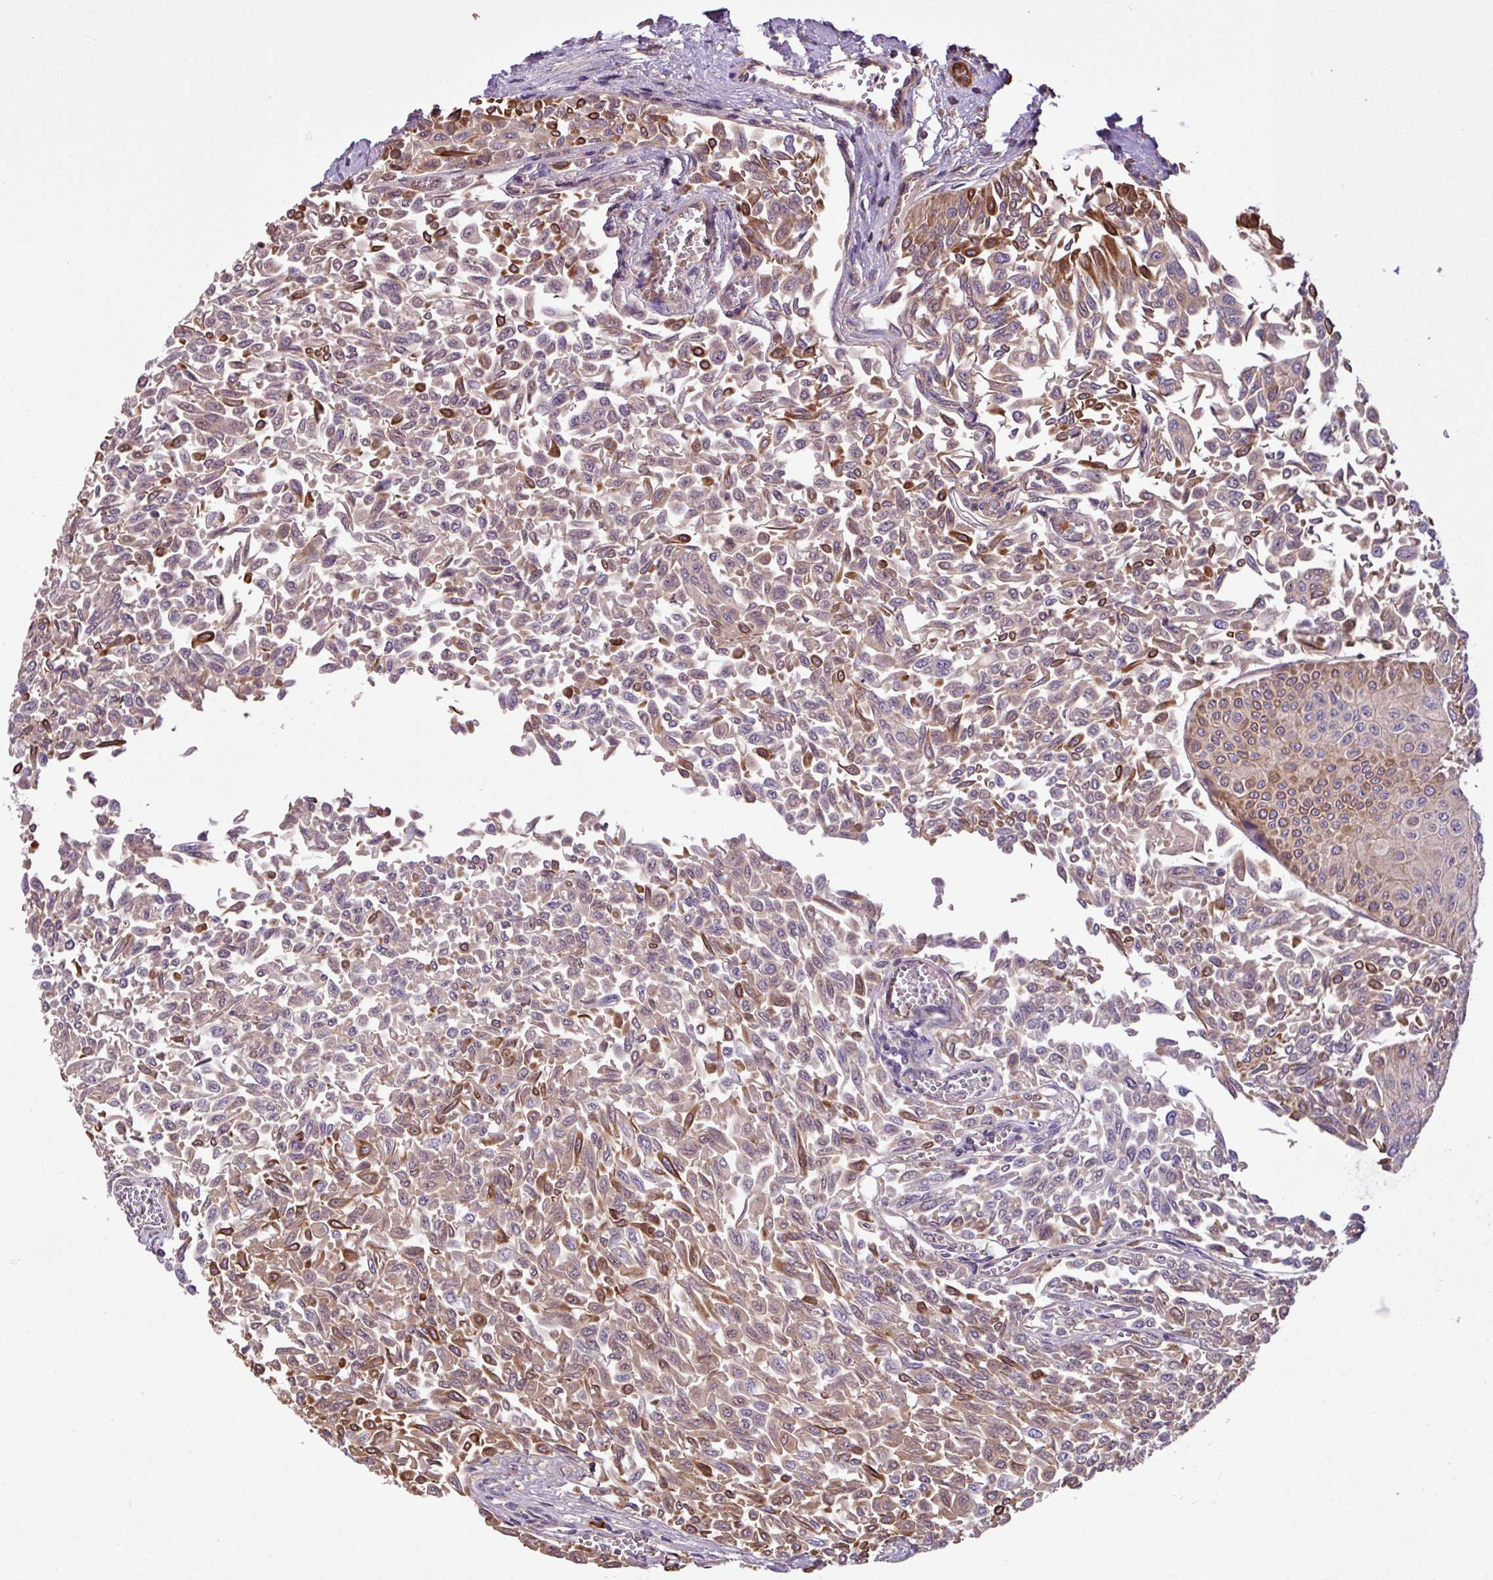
{"staining": {"intensity": "weak", "quantity": "25%-75%", "location": "cytoplasmic/membranous"}, "tissue": "urothelial cancer", "cell_type": "Tumor cells", "image_type": "cancer", "snomed": [{"axis": "morphology", "description": "Urothelial carcinoma, NOS"}, {"axis": "topography", "description": "Urinary bladder"}], "caption": "Transitional cell carcinoma stained for a protein shows weak cytoplasmic/membranous positivity in tumor cells.", "gene": "ZNF266", "patient": {"sex": "male", "age": 59}}